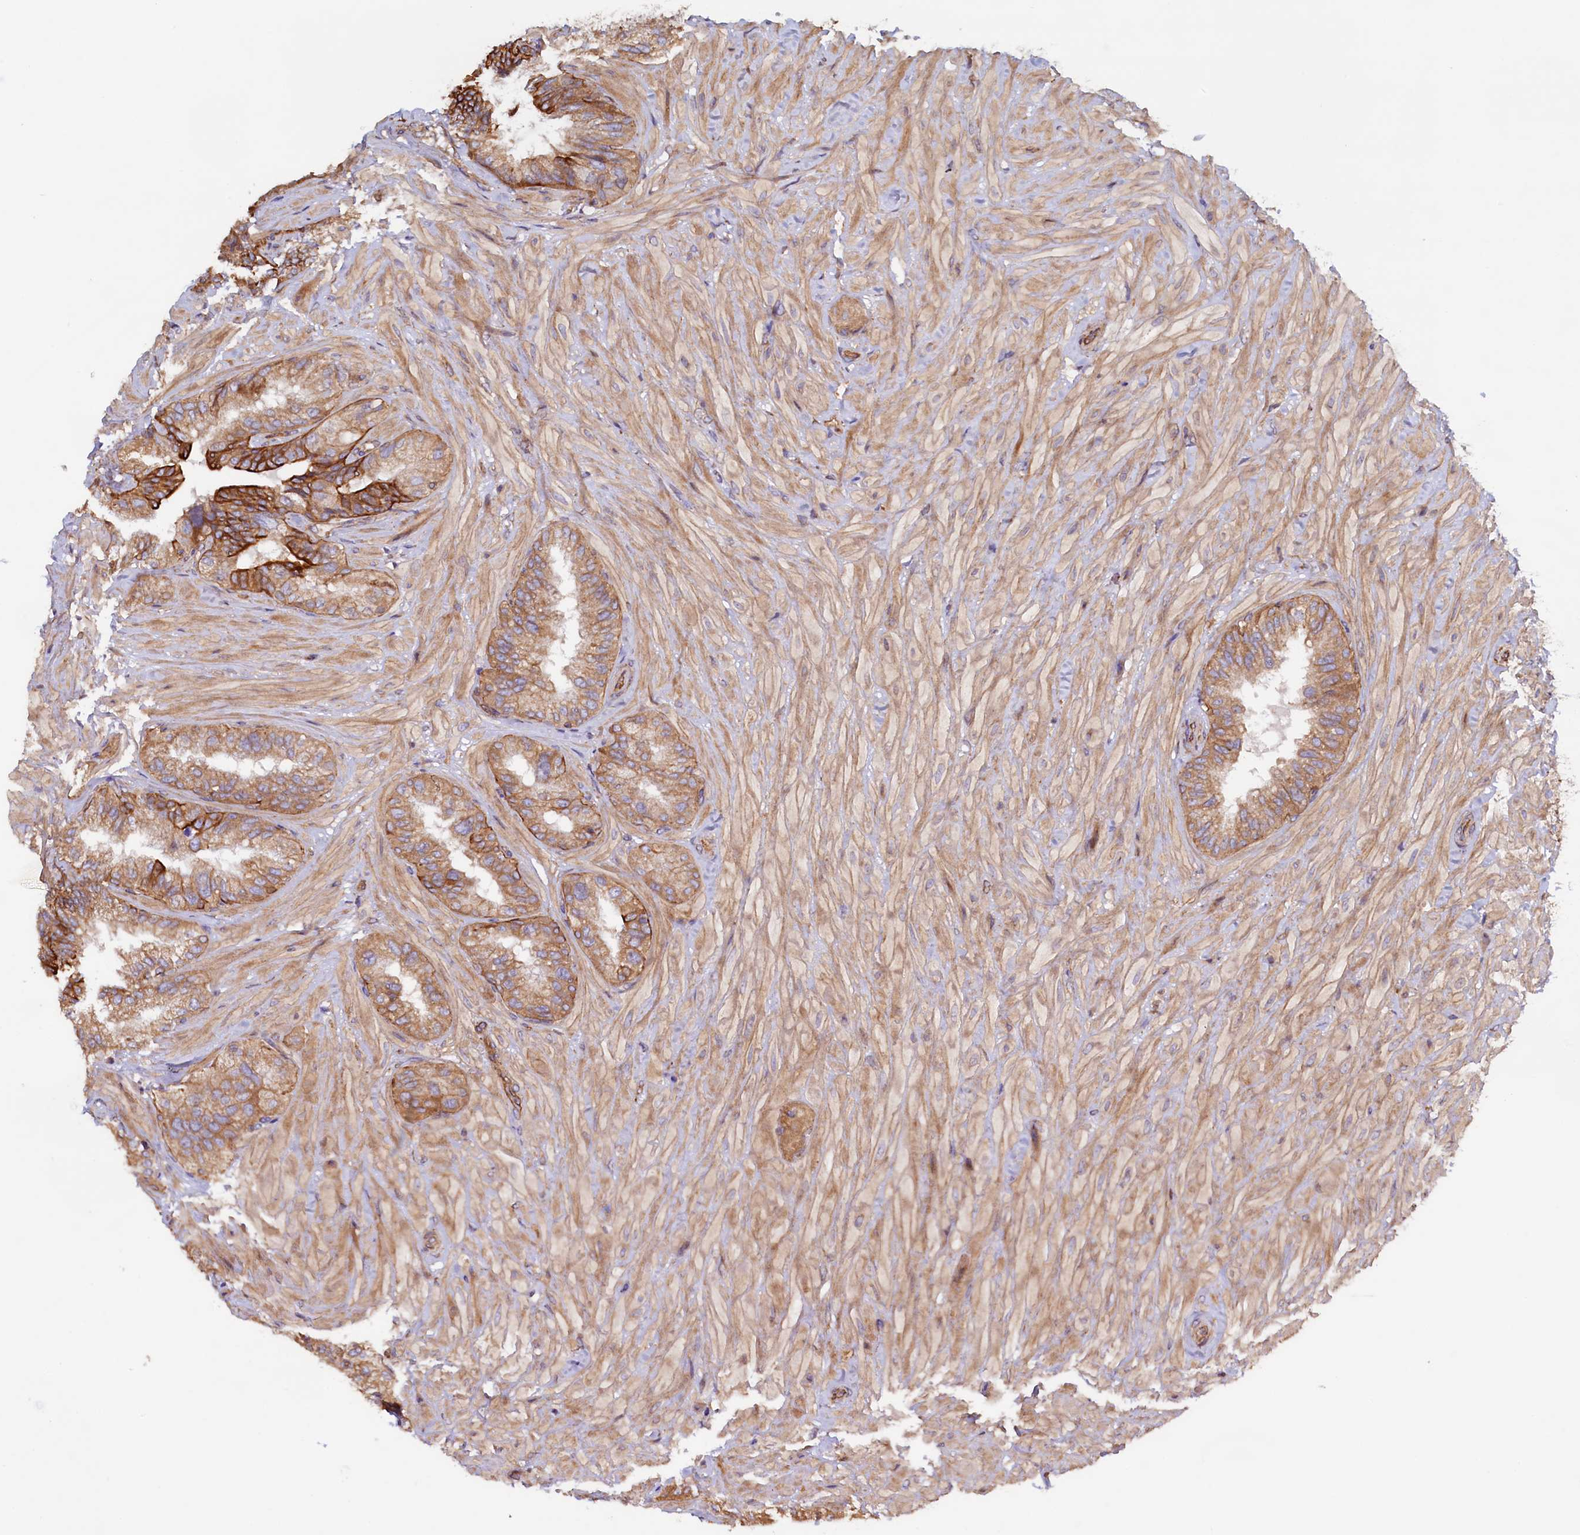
{"staining": {"intensity": "strong", "quantity": "25%-75%", "location": "cytoplasmic/membranous"}, "tissue": "seminal vesicle", "cell_type": "Glandular cells", "image_type": "normal", "snomed": [{"axis": "morphology", "description": "Normal tissue, NOS"}, {"axis": "topography", "description": "Prostate and seminal vesicle, NOS"}, {"axis": "topography", "description": "Prostate"}, {"axis": "topography", "description": "Seminal veicle"}], "caption": "Immunohistochemistry (IHC) image of benign seminal vesicle: human seminal vesicle stained using immunohistochemistry (IHC) displays high levels of strong protein expression localized specifically in the cytoplasmic/membranous of glandular cells, appearing as a cytoplasmic/membranous brown color.", "gene": "ATXN2L", "patient": {"sex": "male", "age": 67}}